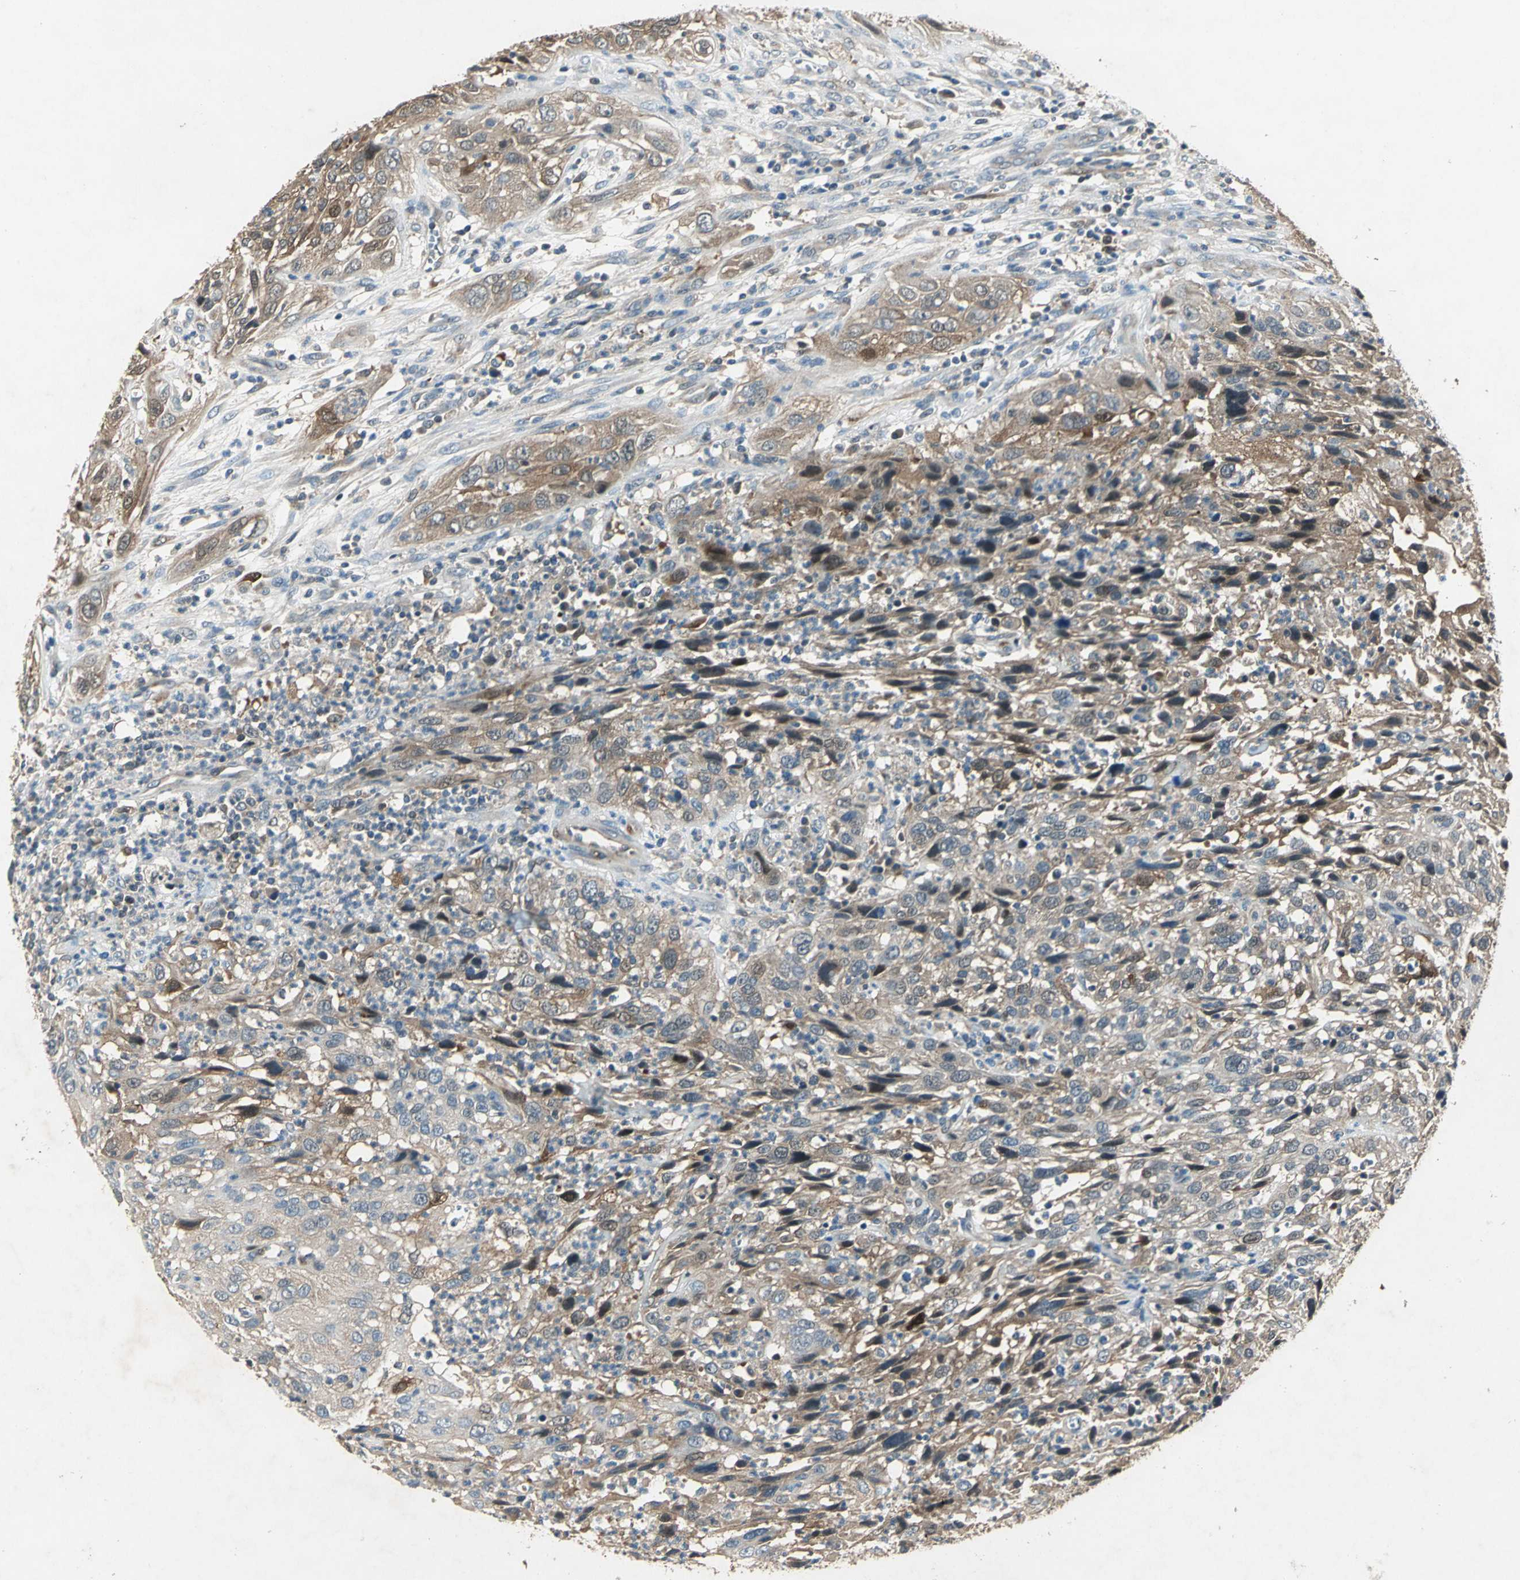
{"staining": {"intensity": "moderate", "quantity": ">75%", "location": "cytoplasmic/membranous"}, "tissue": "cervical cancer", "cell_type": "Tumor cells", "image_type": "cancer", "snomed": [{"axis": "morphology", "description": "Squamous cell carcinoma, NOS"}, {"axis": "topography", "description": "Cervix"}], "caption": "Brown immunohistochemical staining in human cervical cancer (squamous cell carcinoma) reveals moderate cytoplasmic/membranous staining in about >75% of tumor cells.", "gene": "RRM2B", "patient": {"sex": "female", "age": 32}}